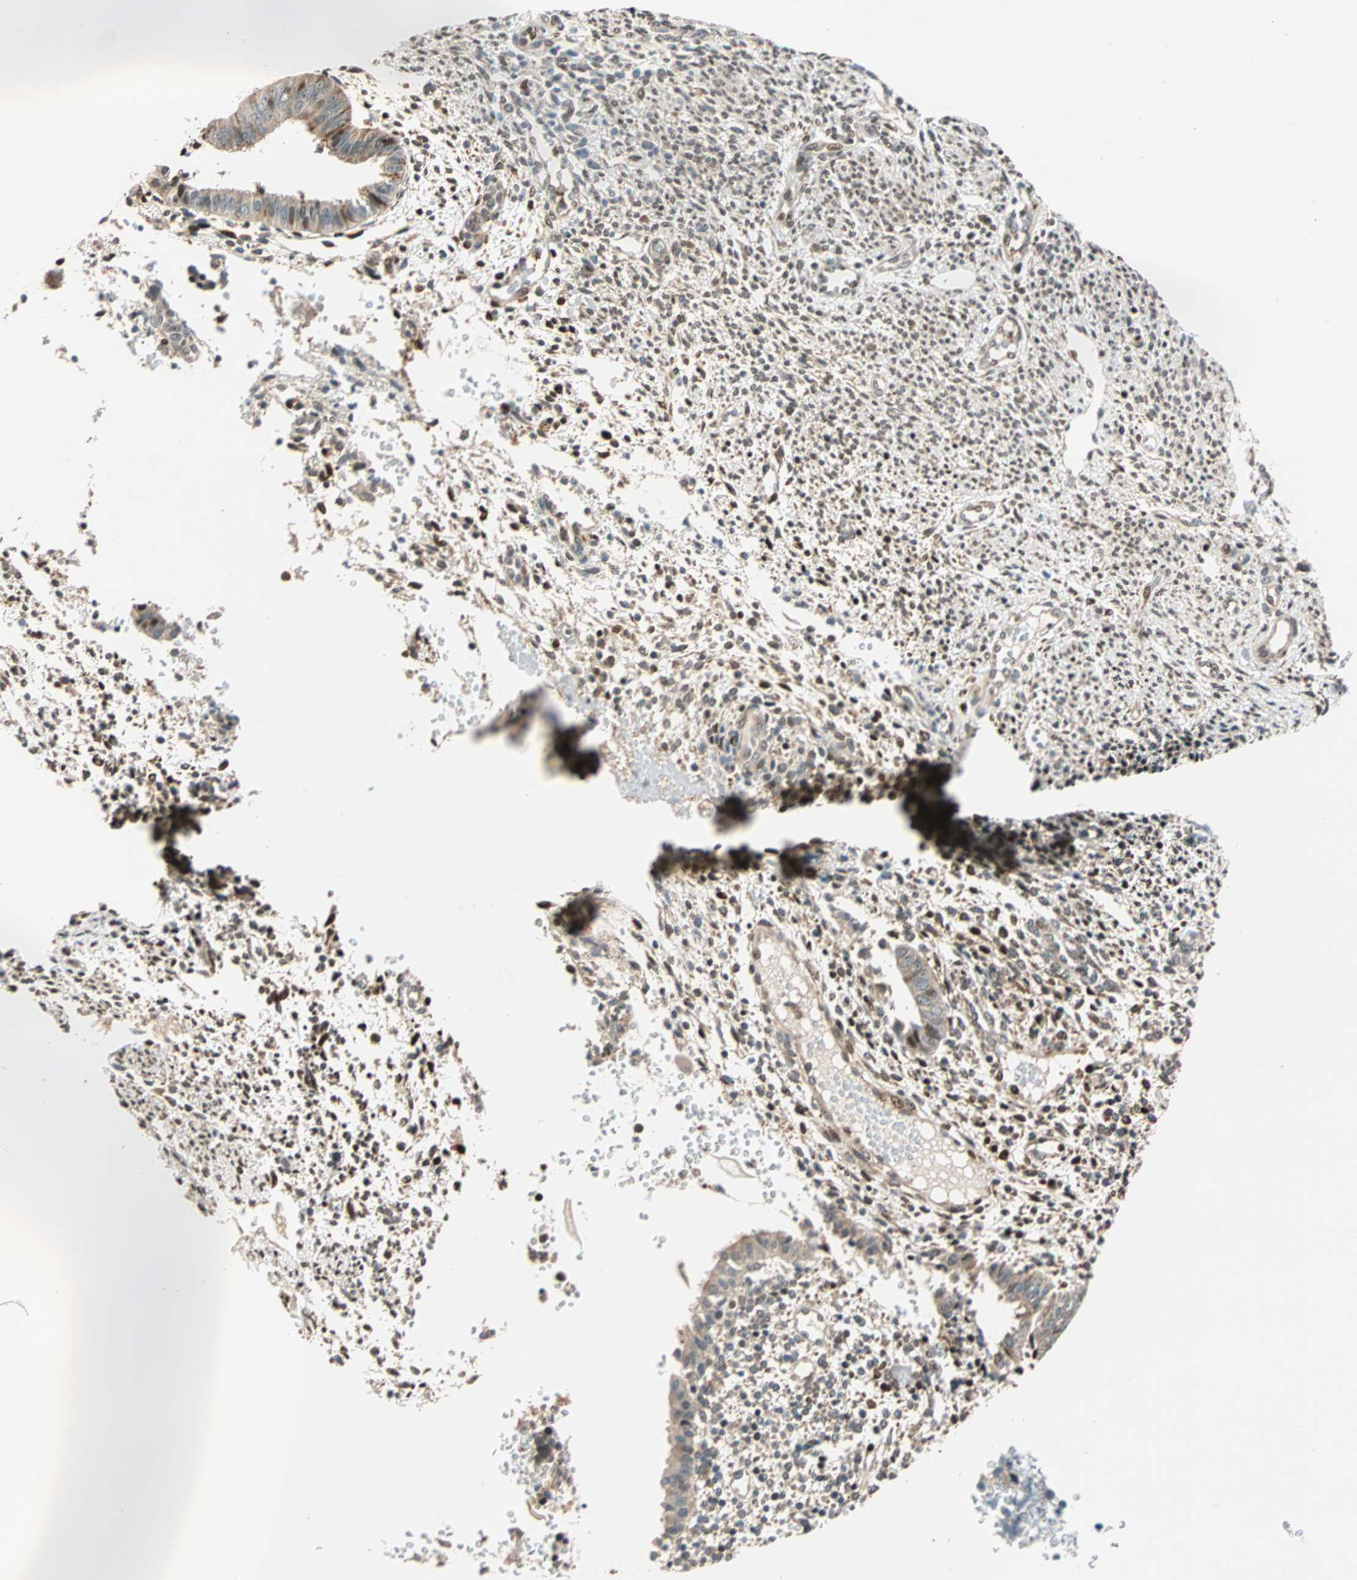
{"staining": {"intensity": "strong", "quantity": "25%-75%", "location": "cytoplasmic/membranous,nuclear"}, "tissue": "endometrium", "cell_type": "Cells in endometrial stroma", "image_type": "normal", "snomed": [{"axis": "morphology", "description": "Normal tissue, NOS"}, {"axis": "topography", "description": "Endometrium"}], "caption": "An IHC micrograph of normal tissue is shown. Protein staining in brown highlights strong cytoplasmic/membranous,nuclear positivity in endometrium within cells in endometrial stroma.", "gene": "HECW1", "patient": {"sex": "female", "age": 35}}